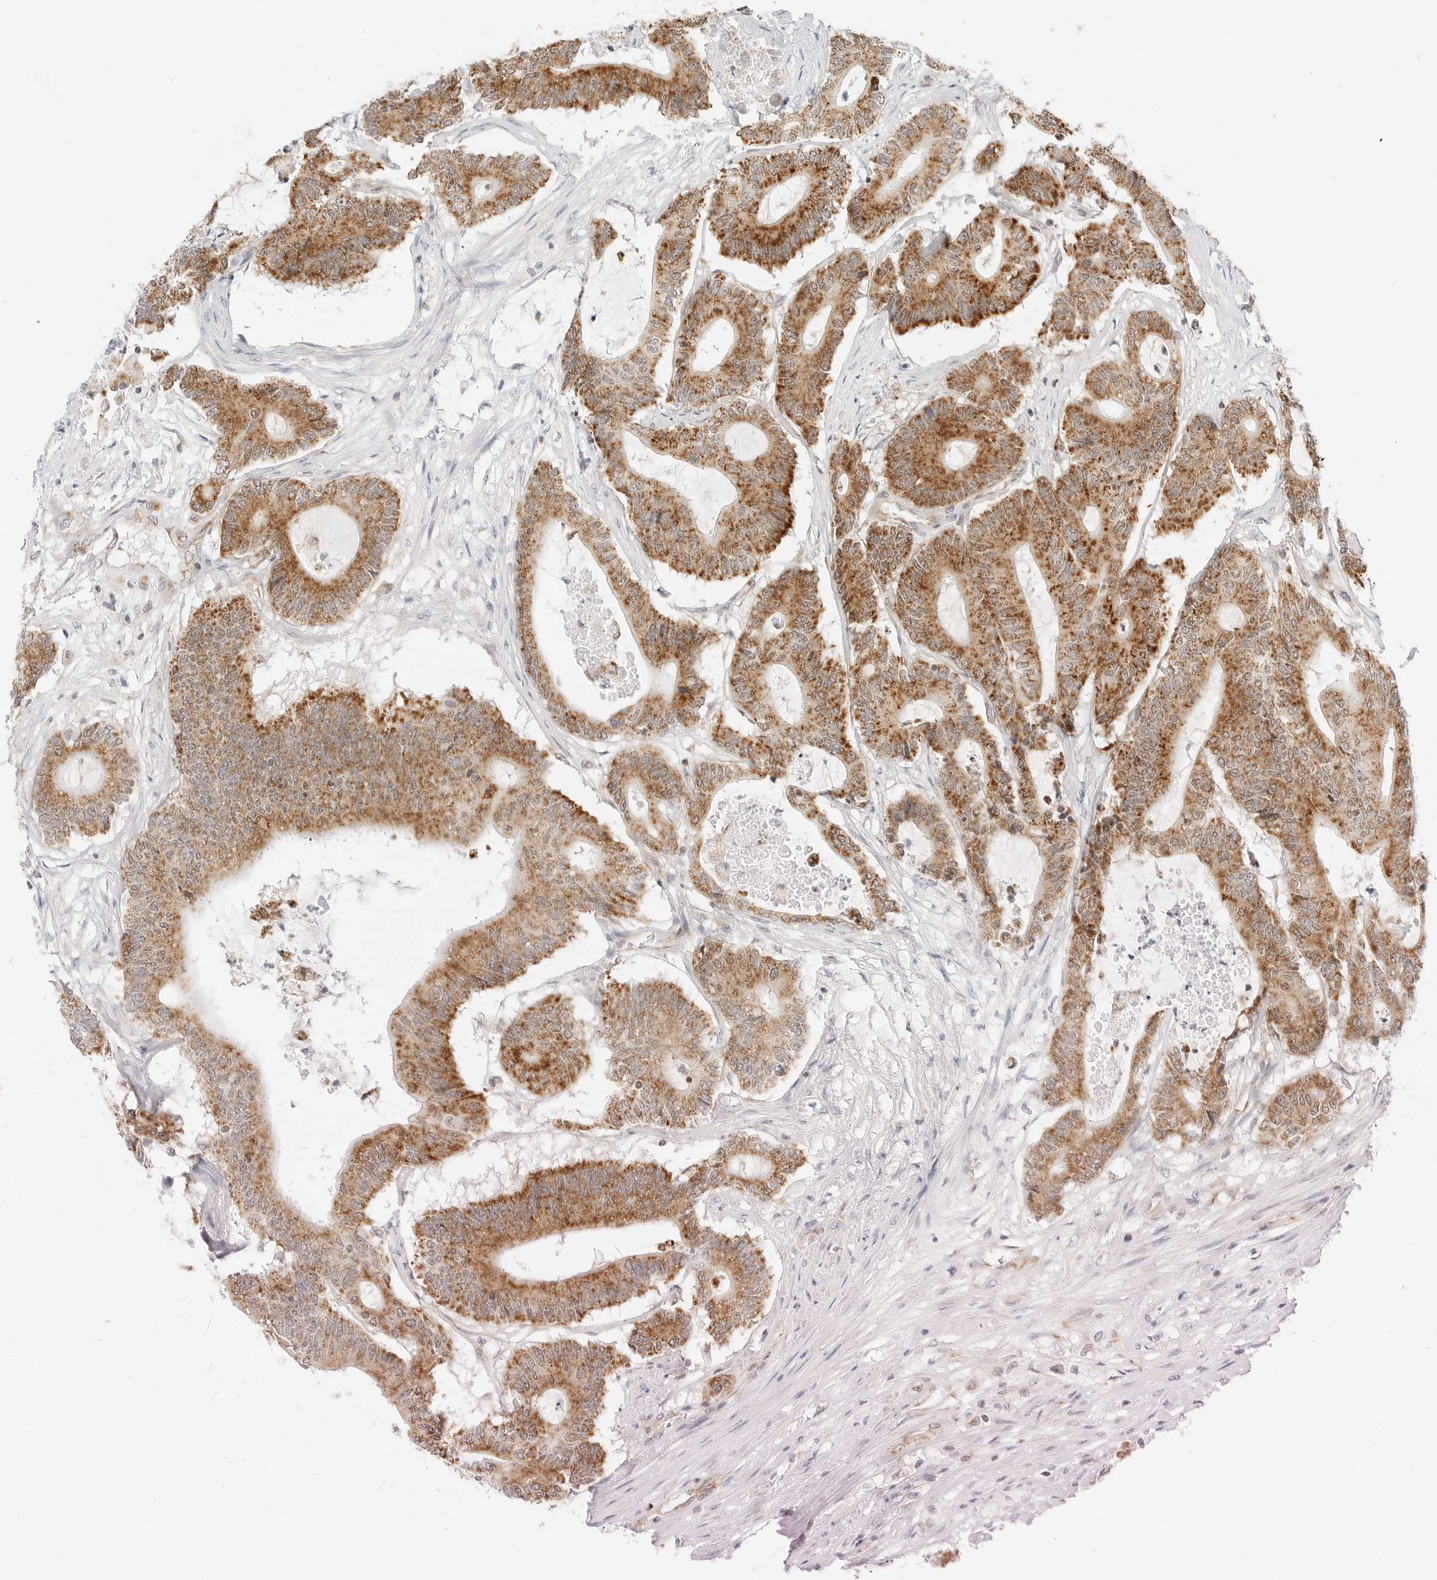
{"staining": {"intensity": "moderate", "quantity": ">75%", "location": "cytoplasmic/membranous"}, "tissue": "colorectal cancer", "cell_type": "Tumor cells", "image_type": "cancer", "snomed": [{"axis": "morphology", "description": "Adenocarcinoma, NOS"}, {"axis": "topography", "description": "Colon"}], "caption": "Colorectal cancer (adenocarcinoma) stained with immunohistochemistry displays moderate cytoplasmic/membranous positivity in about >75% of tumor cells. The staining is performed using DAB (3,3'-diaminobenzidine) brown chromogen to label protein expression. The nuclei are counter-stained blue using hematoxylin.", "gene": "FH", "patient": {"sex": "female", "age": 84}}